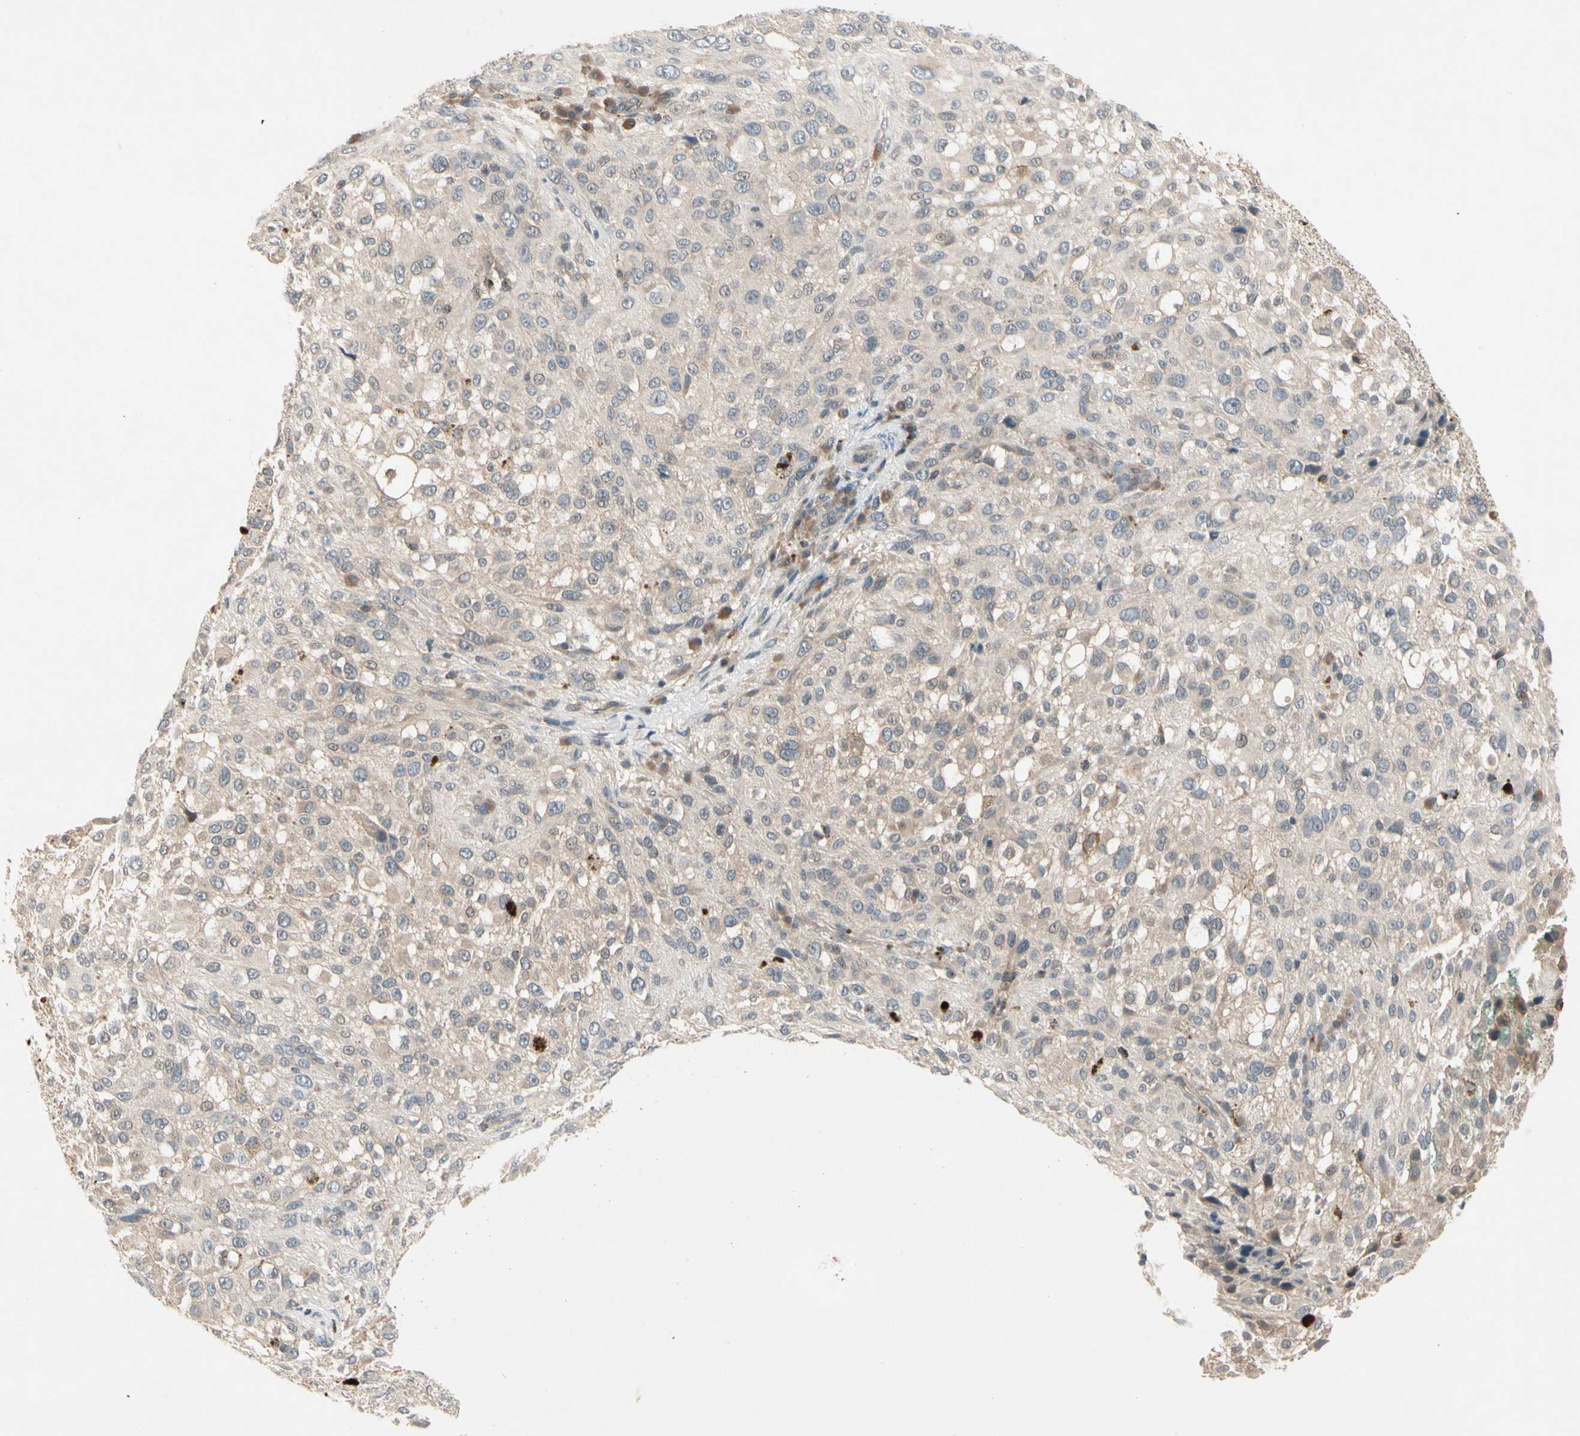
{"staining": {"intensity": "weak", "quantity": "<25%", "location": "cytoplasmic/membranous"}, "tissue": "melanoma", "cell_type": "Tumor cells", "image_type": "cancer", "snomed": [{"axis": "morphology", "description": "Necrosis, NOS"}, {"axis": "morphology", "description": "Malignant melanoma, NOS"}, {"axis": "topography", "description": "Skin"}], "caption": "DAB (3,3'-diaminobenzidine) immunohistochemical staining of human malignant melanoma exhibits no significant expression in tumor cells.", "gene": "CCL4", "patient": {"sex": "female", "age": 87}}